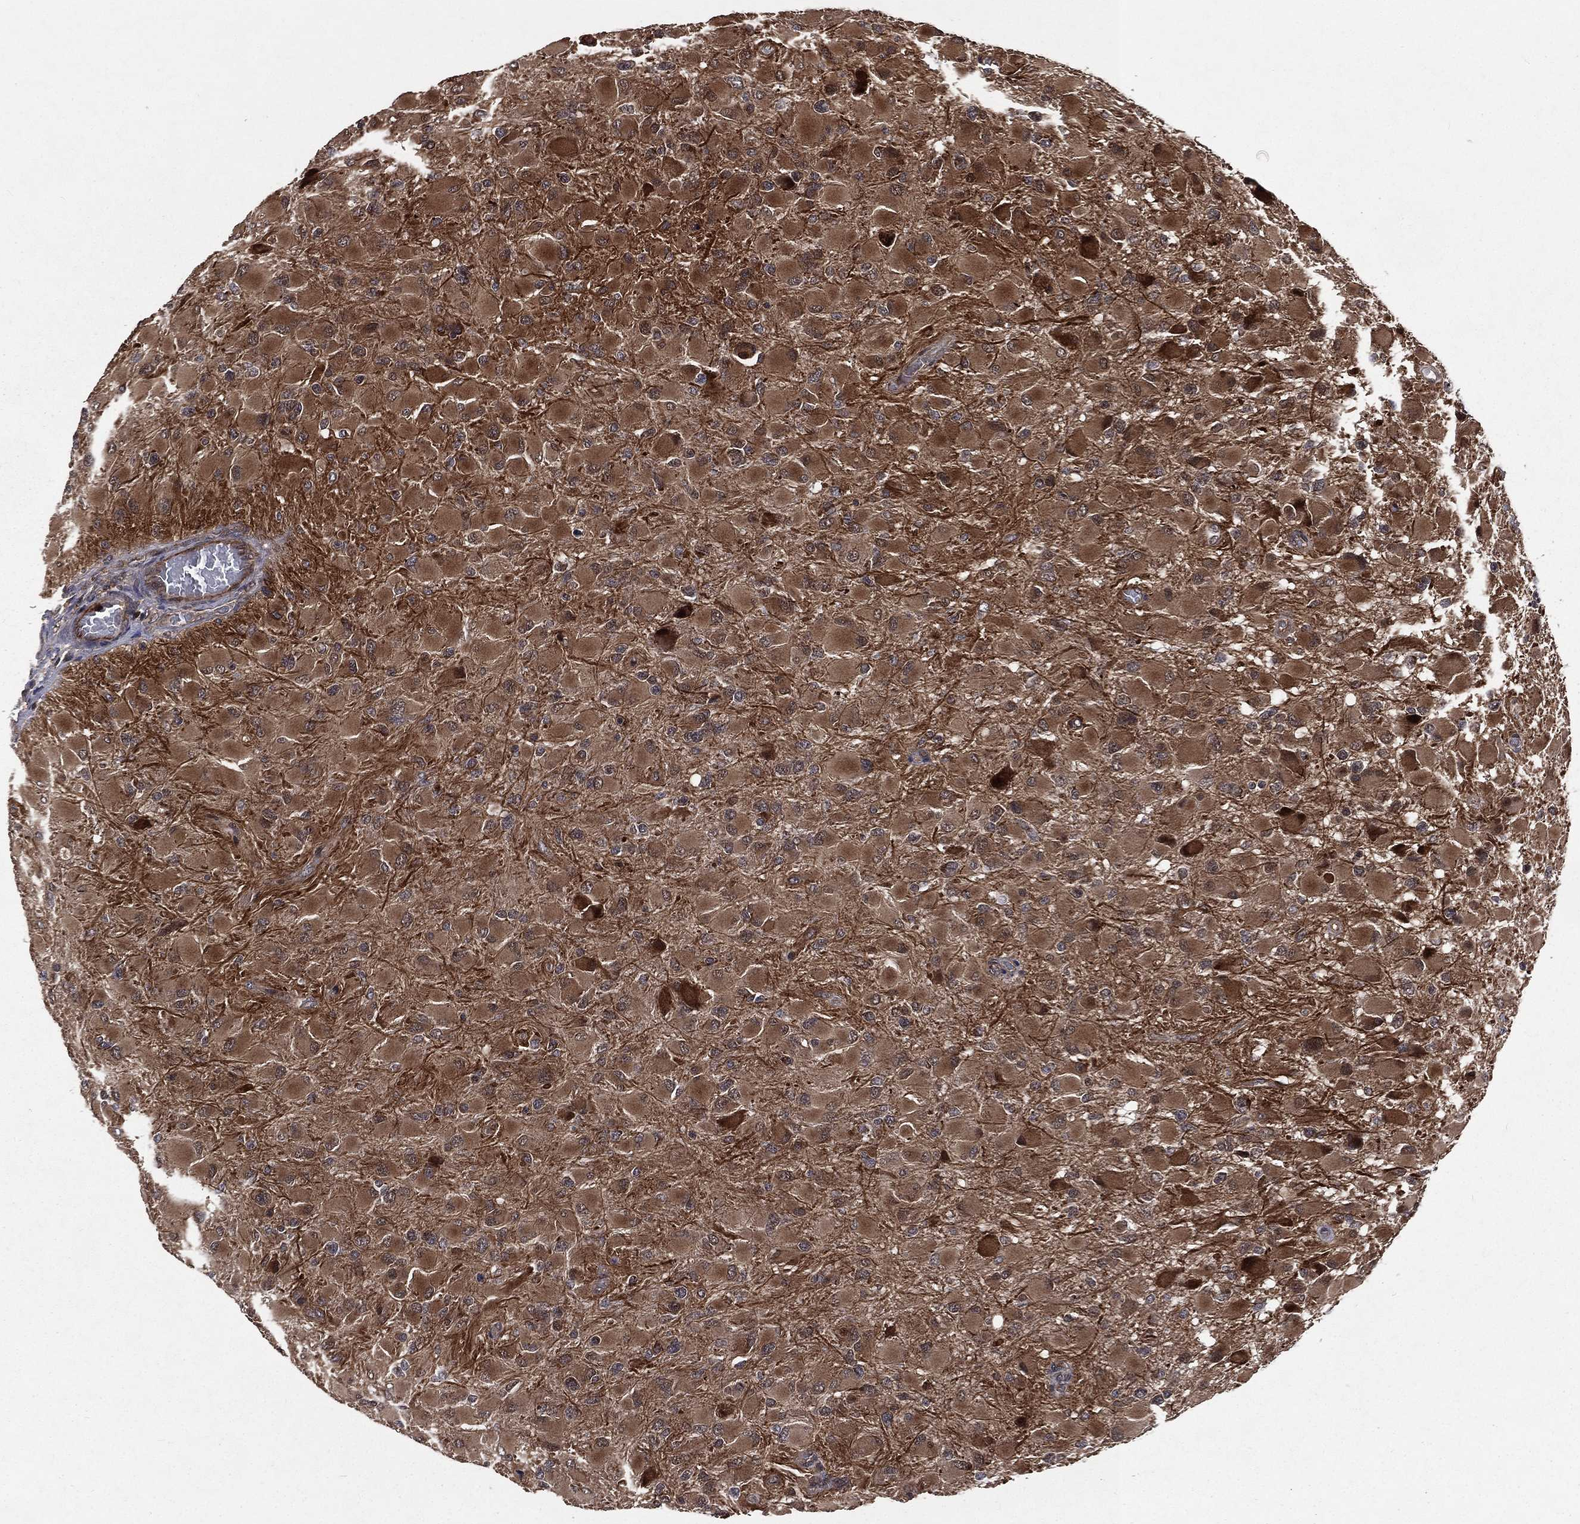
{"staining": {"intensity": "moderate", "quantity": ">75%", "location": "cytoplasmic/membranous"}, "tissue": "glioma", "cell_type": "Tumor cells", "image_type": "cancer", "snomed": [{"axis": "morphology", "description": "Glioma, malignant, High grade"}, {"axis": "topography", "description": "Cerebral cortex"}], "caption": "Human malignant high-grade glioma stained with a brown dye displays moderate cytoplasmic/membranous positive positivity in approximately >75% of tumor cells.", "gene": "LENG8", "patient": {"sex": "female", "age": 36}}